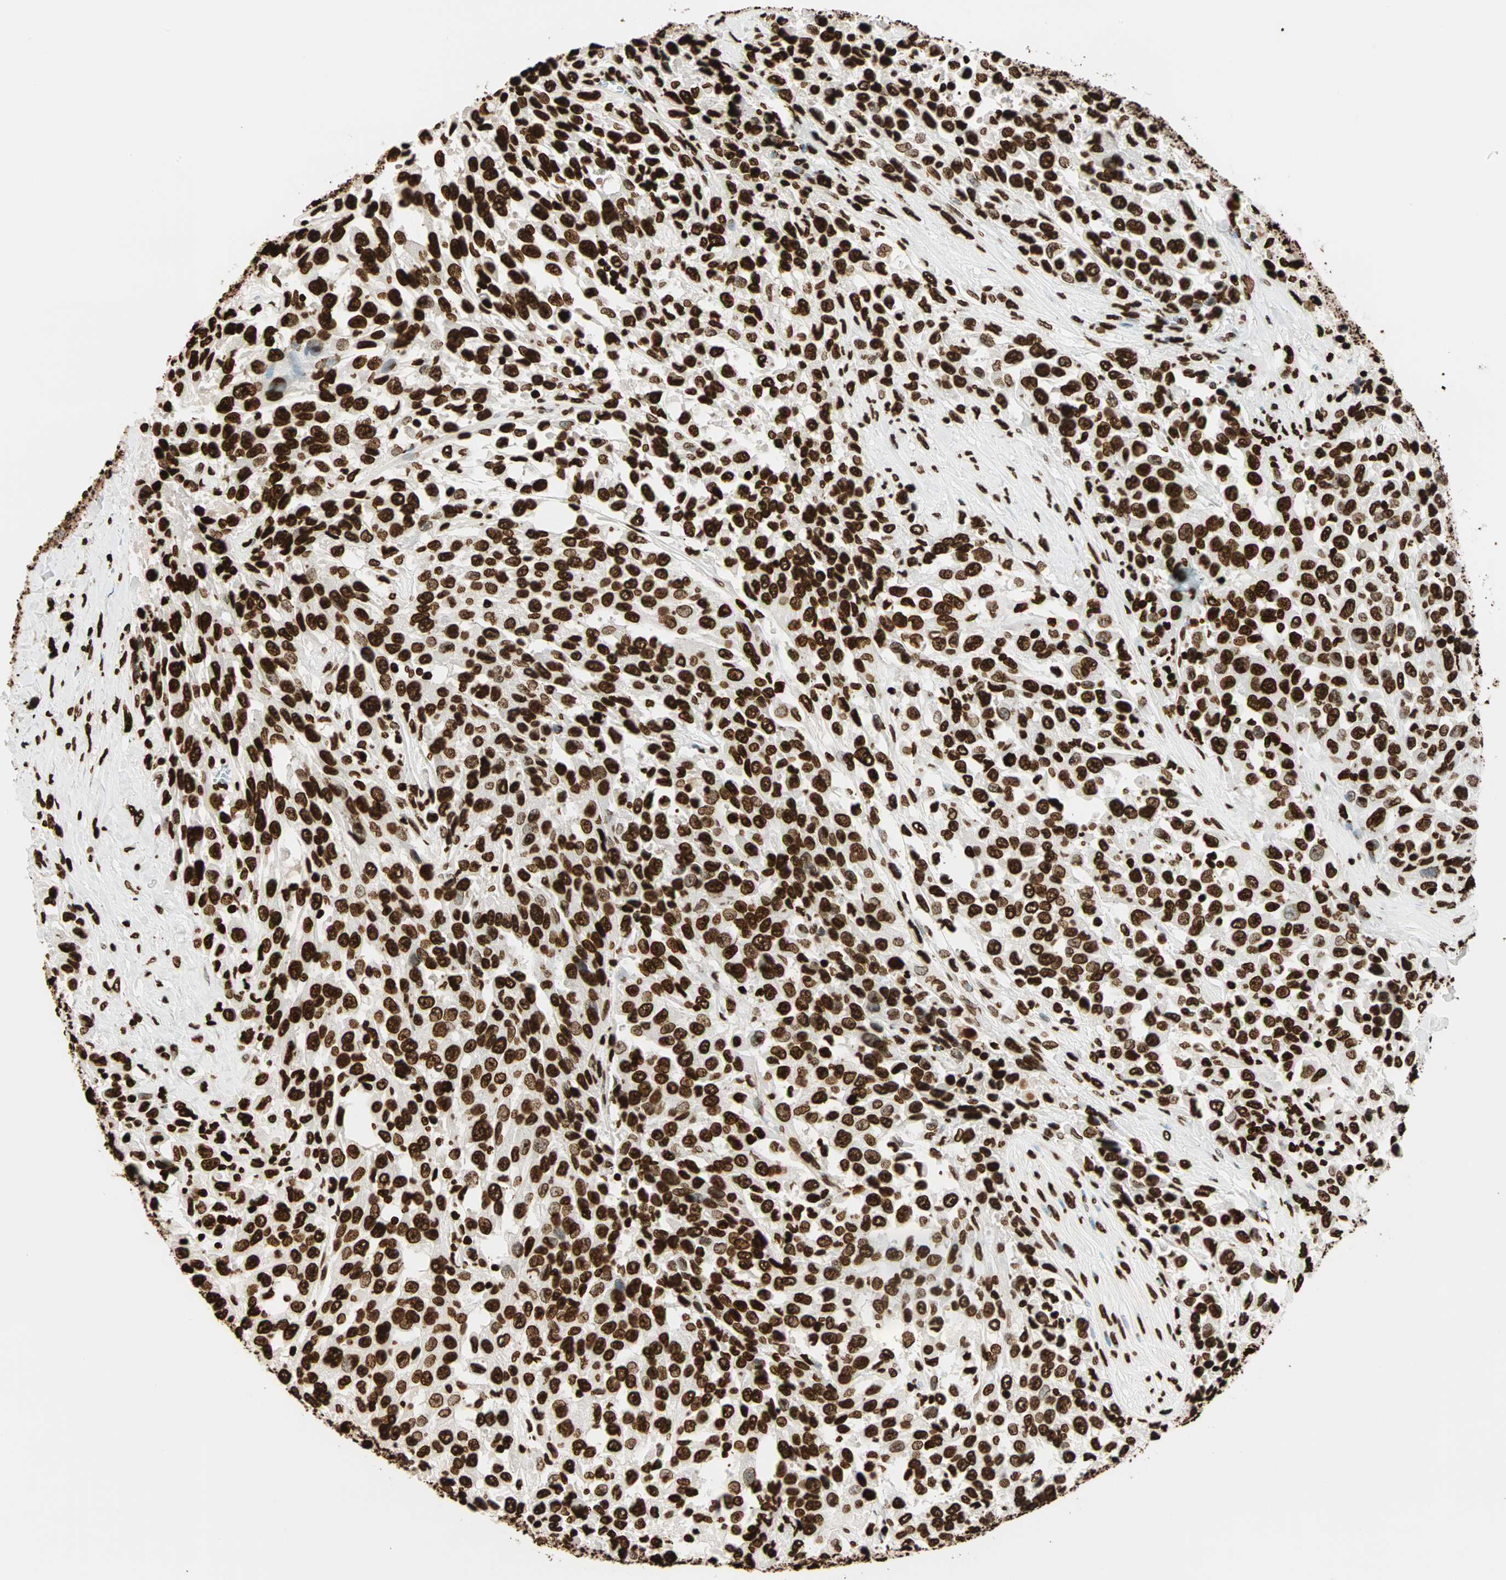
{"staining": {"intensity": "strong", "quantity": ">75%", "location": "nuclear"}, "tissue": "urothelial cancer", "cell_type": "Tumor cells", "image_type": "cancer", "snomed": [{"axis": "morphology", "description": "Urothelial carcinoma, High grade"}, {"axis": "topography", "description": "Urinary bladder"}], "caption": "A high-resolution photomicrograph shows IHC staining of urothelial cancer, which shows strong nuclear staining in about >75% of tumor cells.", "gene": "GLI2", "patient": {"sex": "female", "age": 80}}